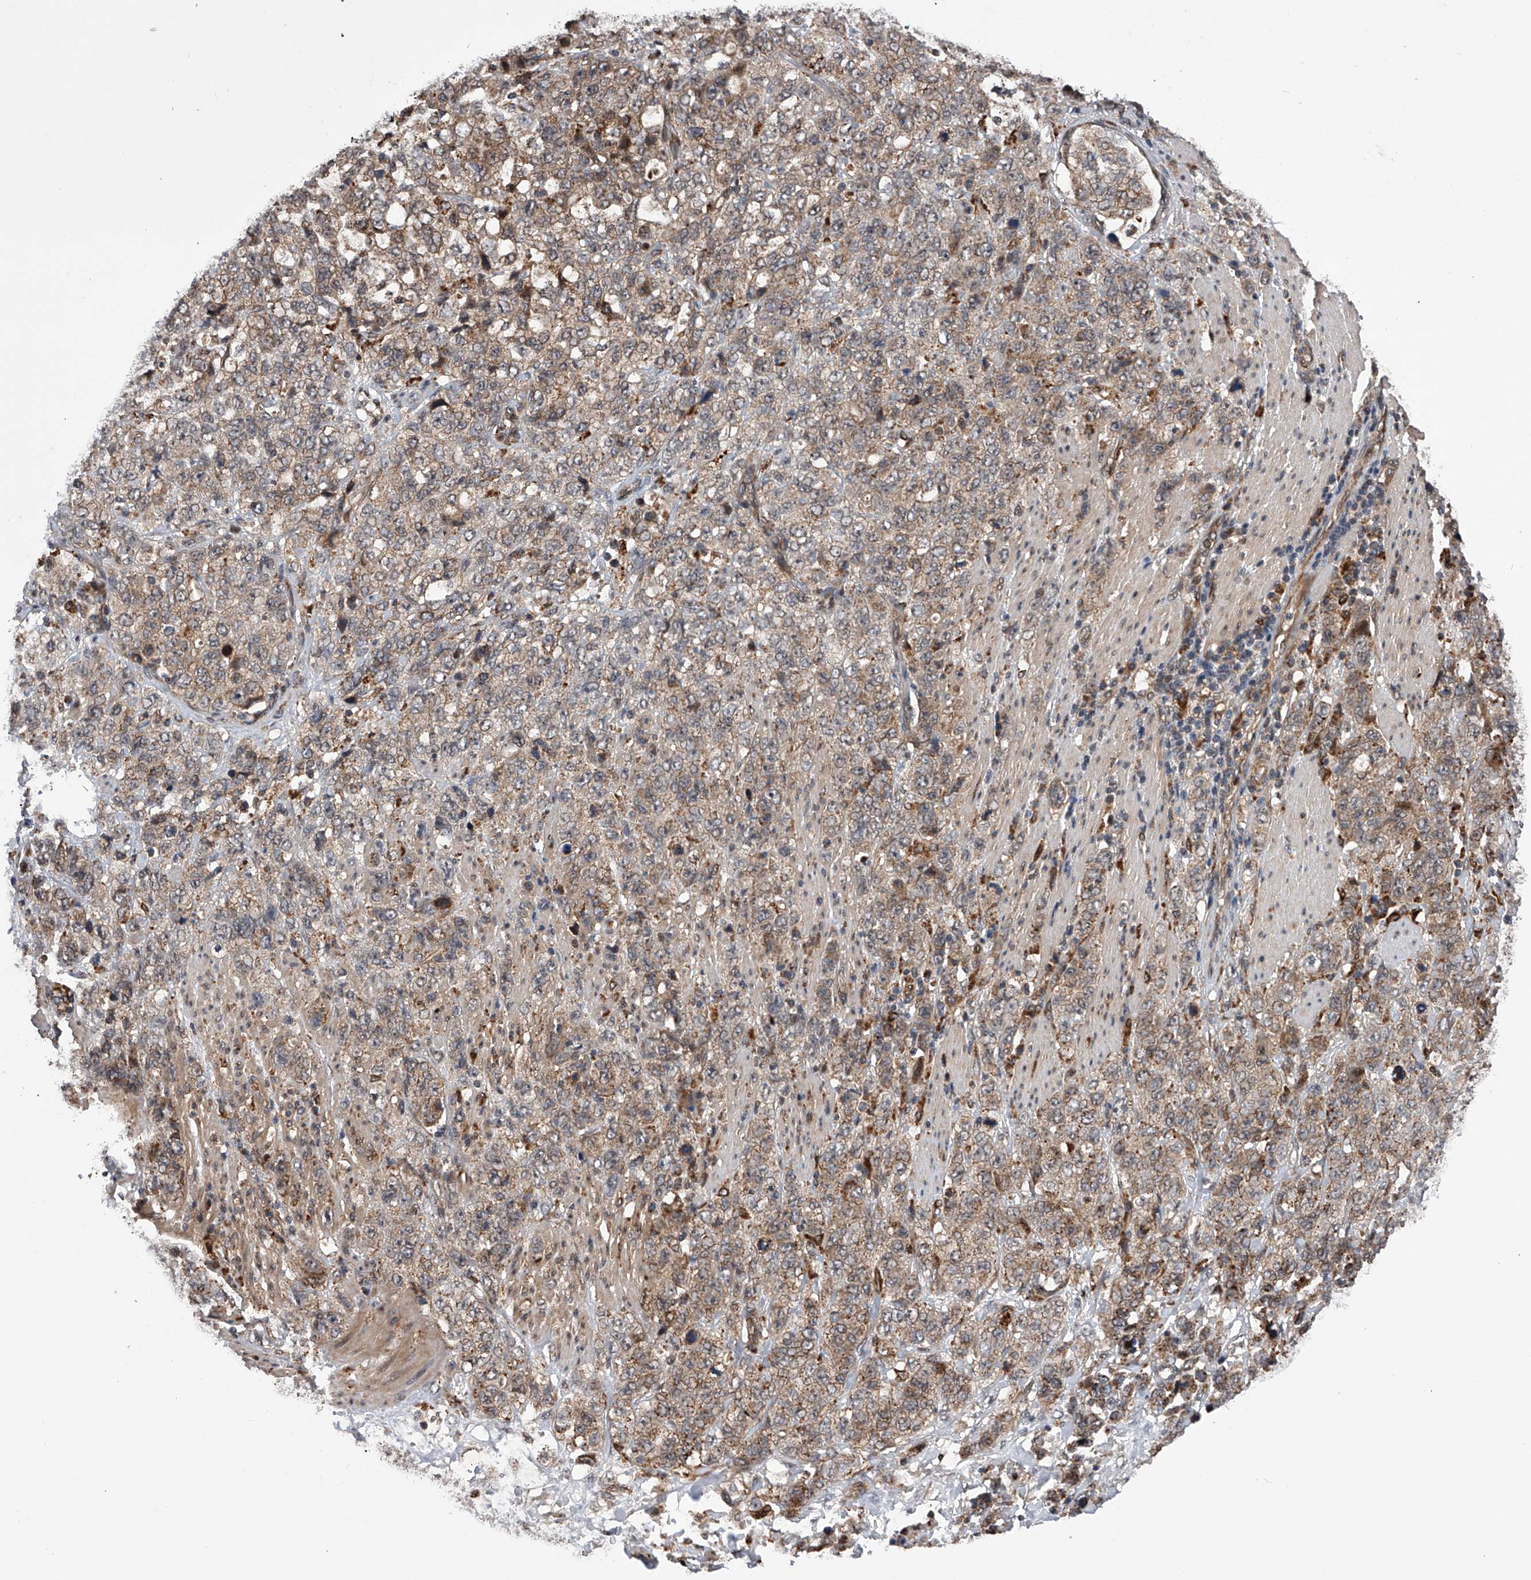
{"staining": {"intensity": "weak", "quantity": ">75%", "location": "cytoplasmic/membranous"}, "tissue": "stomach cancer", "cell_type": "Tumor cells", "image_type": "cancer", "snomed": [{"axis": "morphology", "description": "Adenocarcinoma, NOS"}, {"axis": "topography", "description": "Stomach"}], "caption": "Brown immunohistochemical staining in stomach adenocarcinoma displays weak cytoplasmic/membranous positivity in approximately >75% of tumor cells.", "gene": "MAP3K11", "patient": {"sex": "male", "age": 48}}